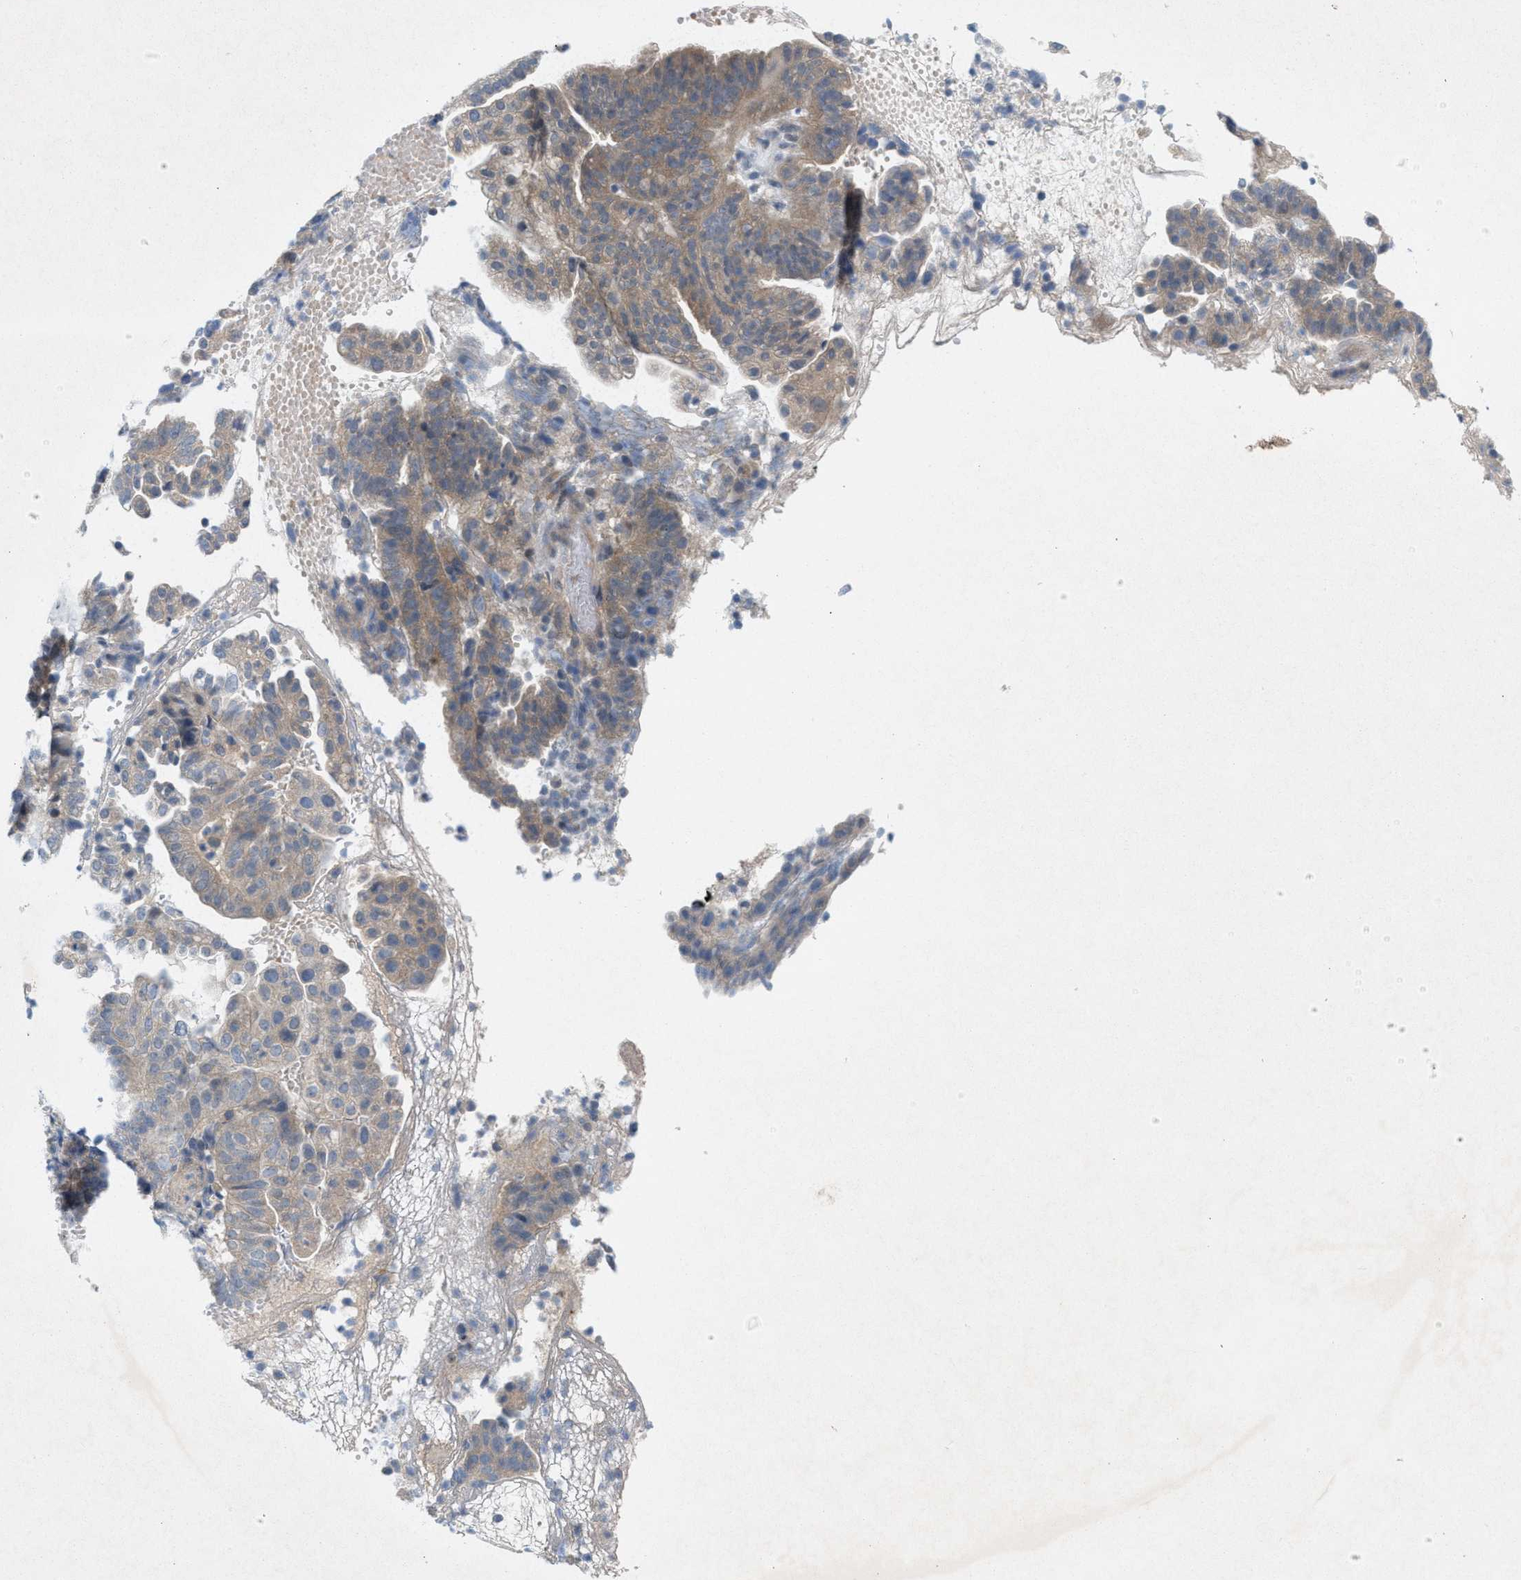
{"staining": {"intensity": "weak", "quantity": "25%-75%", "location": "cytoplasmic/membranous"}, "tissue": "endometrial cancer", "cell_type": "Tumor cells", "image_type": "cancer", "snomed": [{"axis": "morphology", "description": "Adenocarcinoma, NOS"}, {"axis": "topography", "description": "Endometrium"}], "caption": "A photomicrograph of human adenocarcinoma (endometrial) stained for a protein demonstrates weak cytoplasmic/membranous brown staining in tumor cells. The staining was performed using DAB (3,3'-diaminobenzidine) to visualize the protein expression in brown, while the nuclei were stained in blue with hematoxylin (Magnification: 20x).", "gene": "WIPI2", "patient": {"sex": "female", "age": 51}}